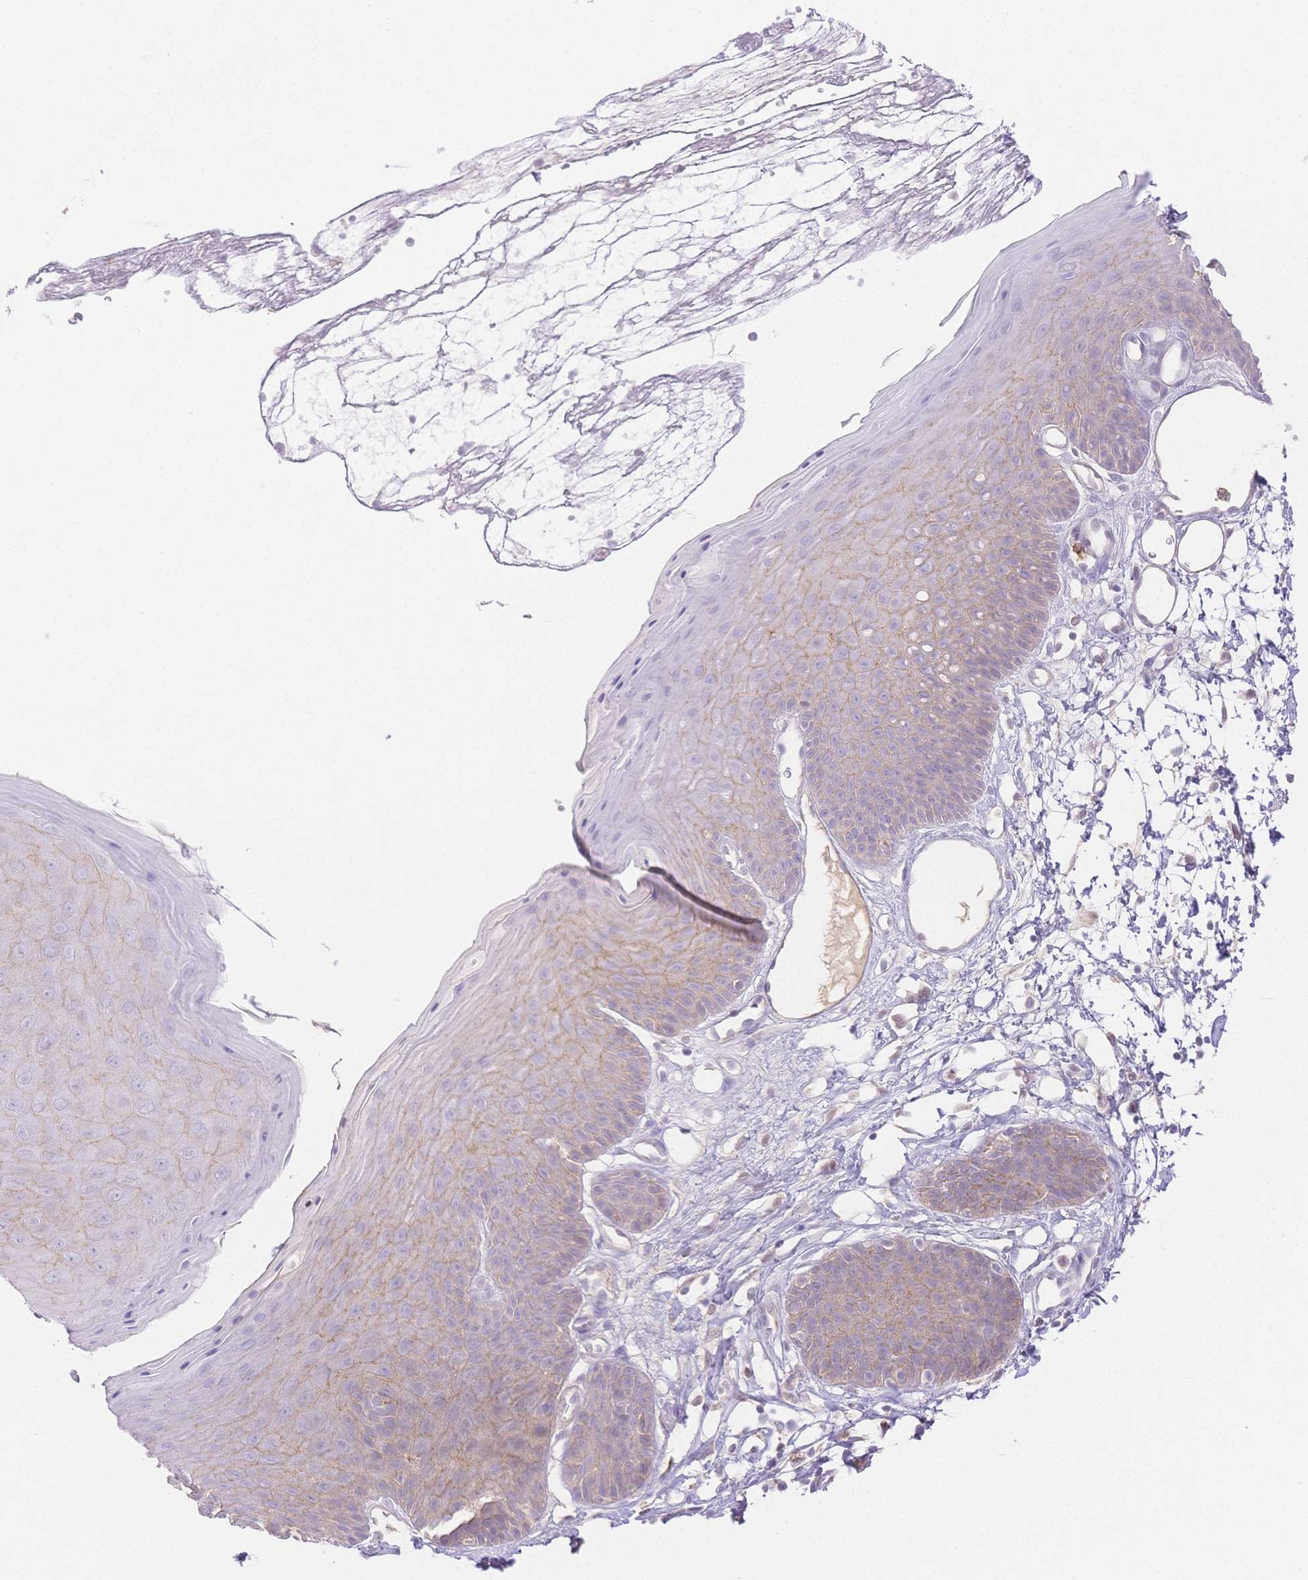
{"staining": {"intensity": "weak", "quantity": "<25%", "location": "cytoplasmic/membranous"}, "tissue": "skin", "cell_type": "Epidermal cells", "image_type": "normal", "snomed": [{"axis": "morphology", "description": "Normal tissue, NOS"}, {"axis": "topography", "description": "Anal"}], "caption": "This image is of benign skin stained with immunohistochemistry to label a protein in brown with the nuclei are counter-stained blue. There is no positivity in epidermal cells.", "gene": "WDR54", "patient": {"sex": "male", "age": 53}}